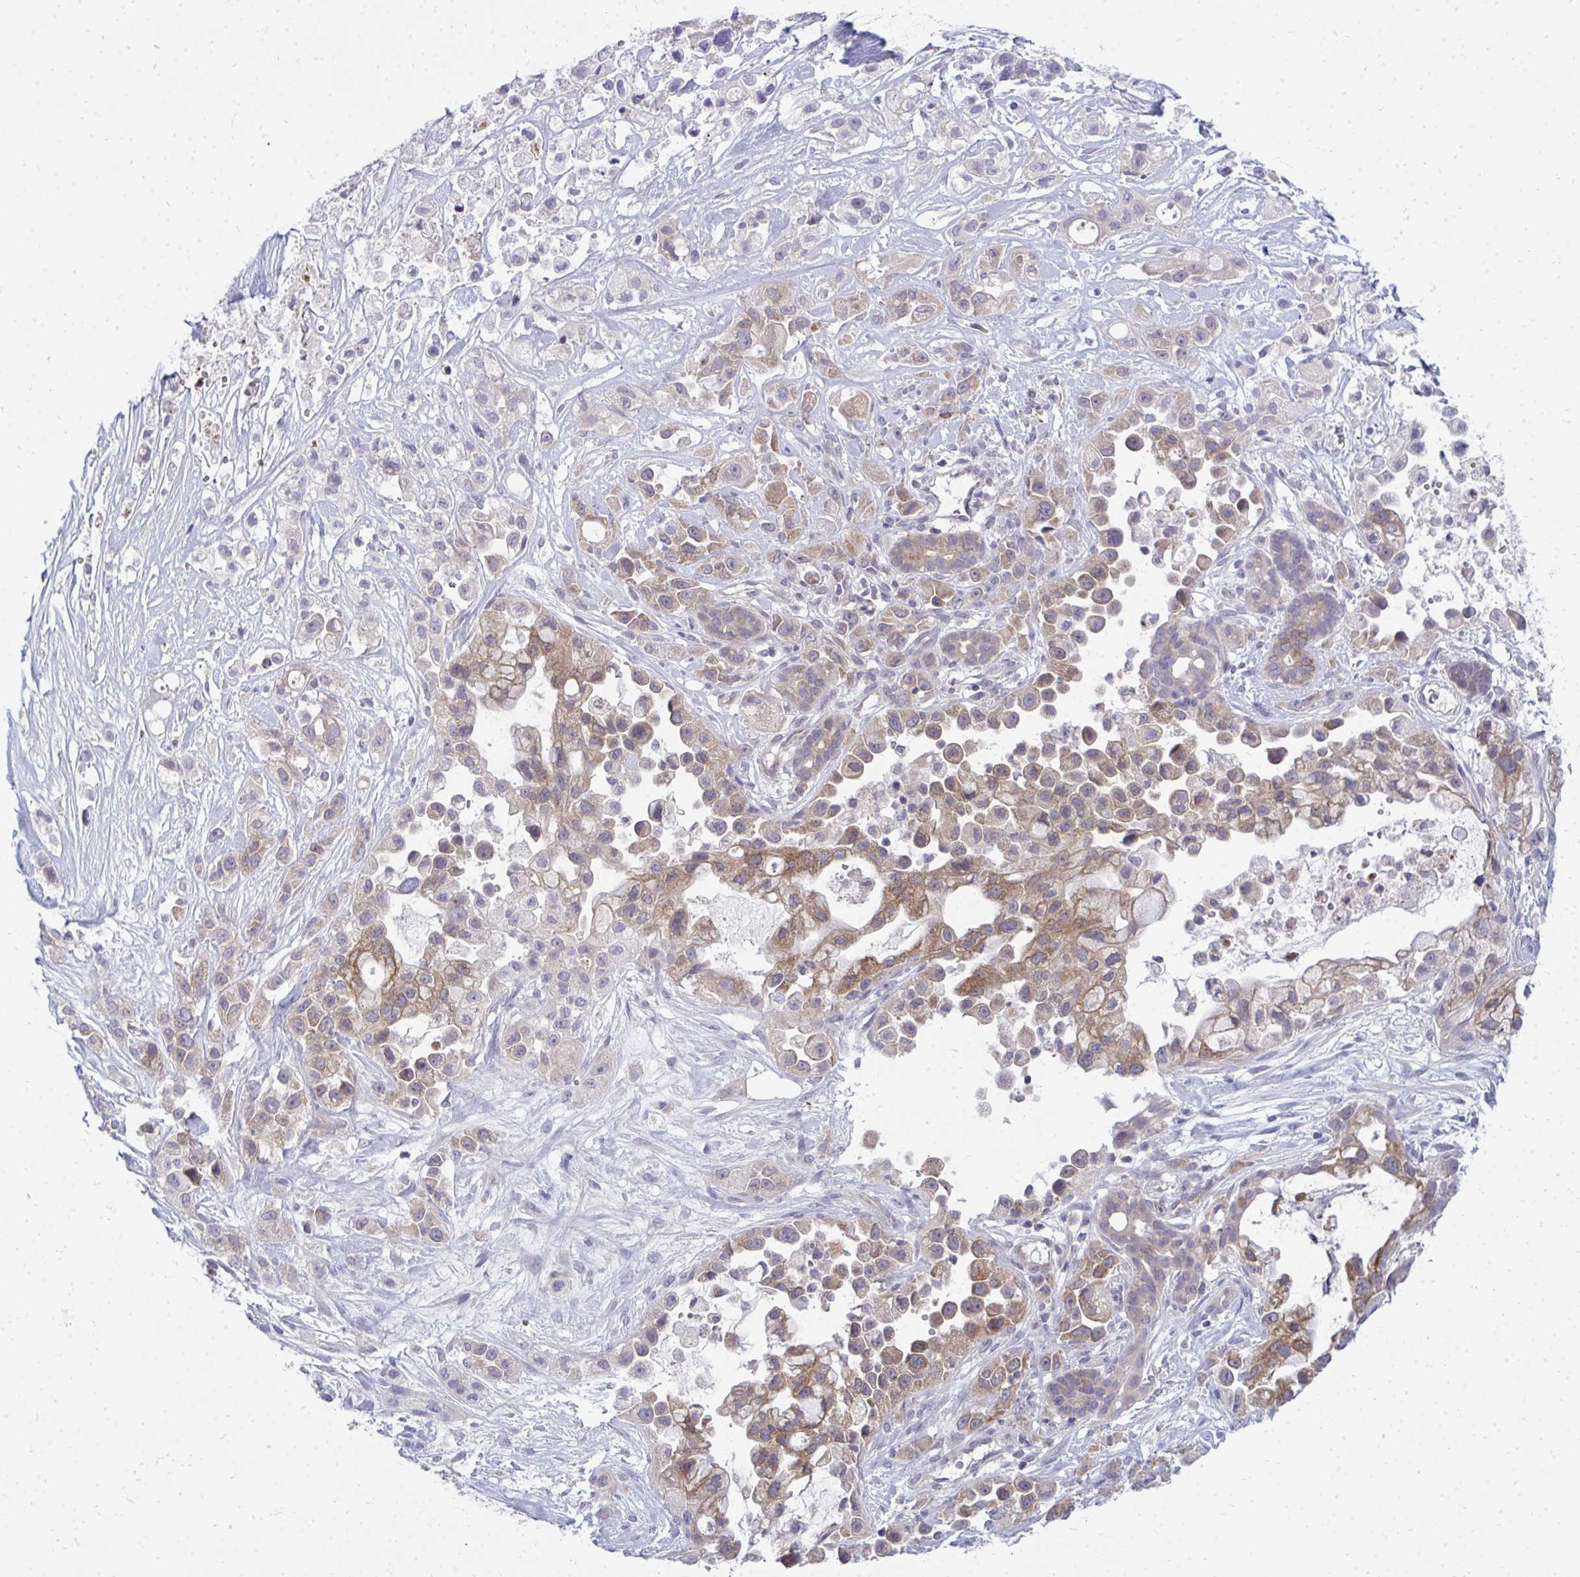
{"staining": {"intensity": "moderate", "quantity": "25%-75%", "location": "cytoplasmic/membranous"}, "tissue": "pancreatic cancer", "cell_type": "Tumor cells", "image_type": "cancer", "snomed": [{"axis": "morphology", "description": "Adenocarcinoma, NOS"}, {"axis": "topography", "description": "Pancreas"}], "caption": "The micrograph shows a brown stain indicating the presence of a protein in the cytoplasmic/membranous of tumor cells in pancreatic adenocarcinoma.", "gene": "ACSL5", "patient": {"sex": "male", "age": 44}}